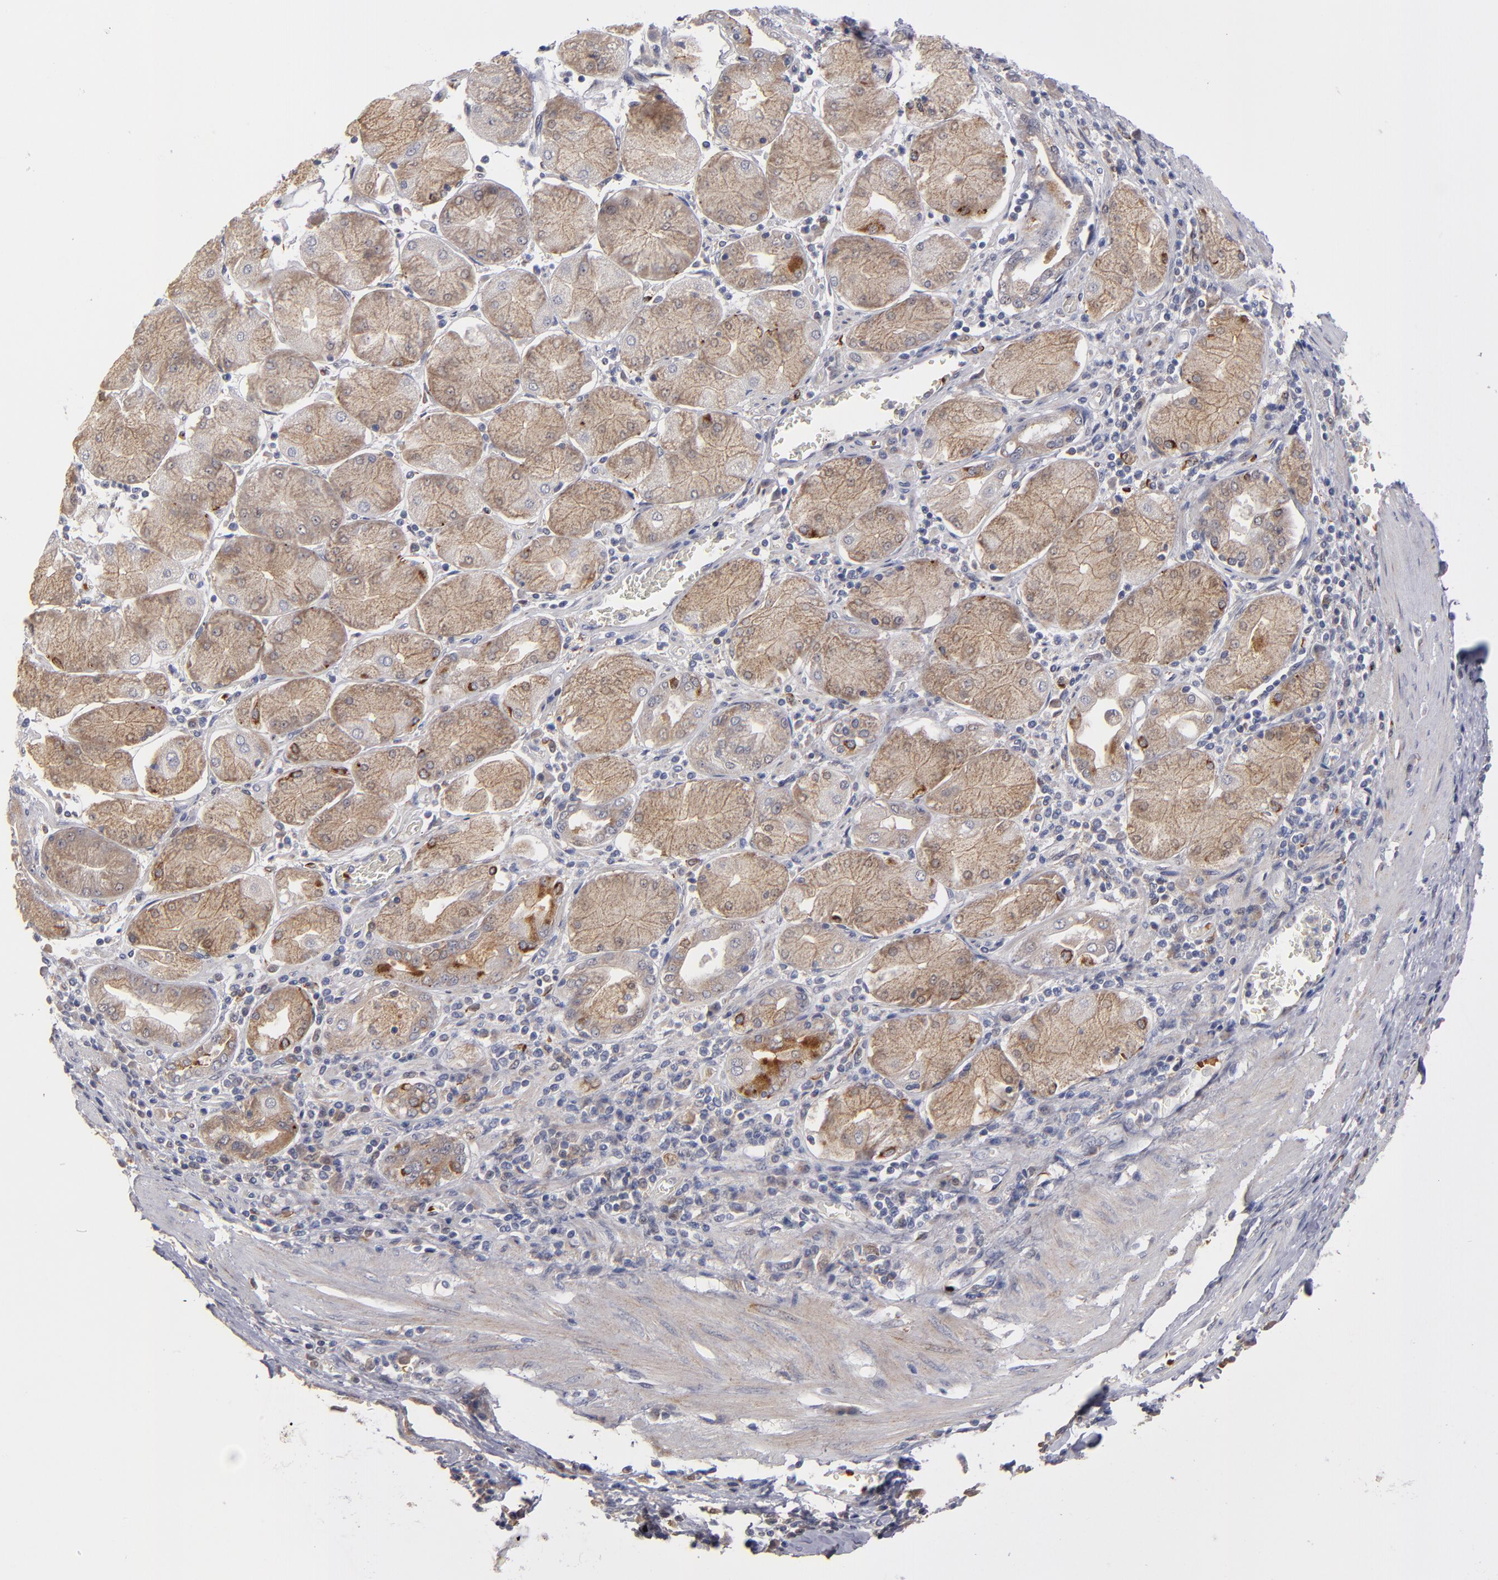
{"staining": {"intensity": "weak", "quantity": ">75%", "location": "cytoplasmic/membranous"}, "tissue": "stomach cancer", "cell_type": "Tumor cells", "image_type": "cancer", "snomed": [{"axis": "morphology", "description": "Normal tissue, NOS"}, {"axis": "morphology", "description": "Adenocarcinoma, NOS"}, {"axis": "topography", "description": "Stomach, upper"}, {"axis": "topography", "description": "Stomach"}], "caption": "Immunohistochemical staining of human adenocarcinoma (stomach) displays low levels of weak cytoplasmic/membranous protein expression in approximately >75% of tumor cells.", "gene": "EXD2", "patient": {"sex": "male", "age": 59}}